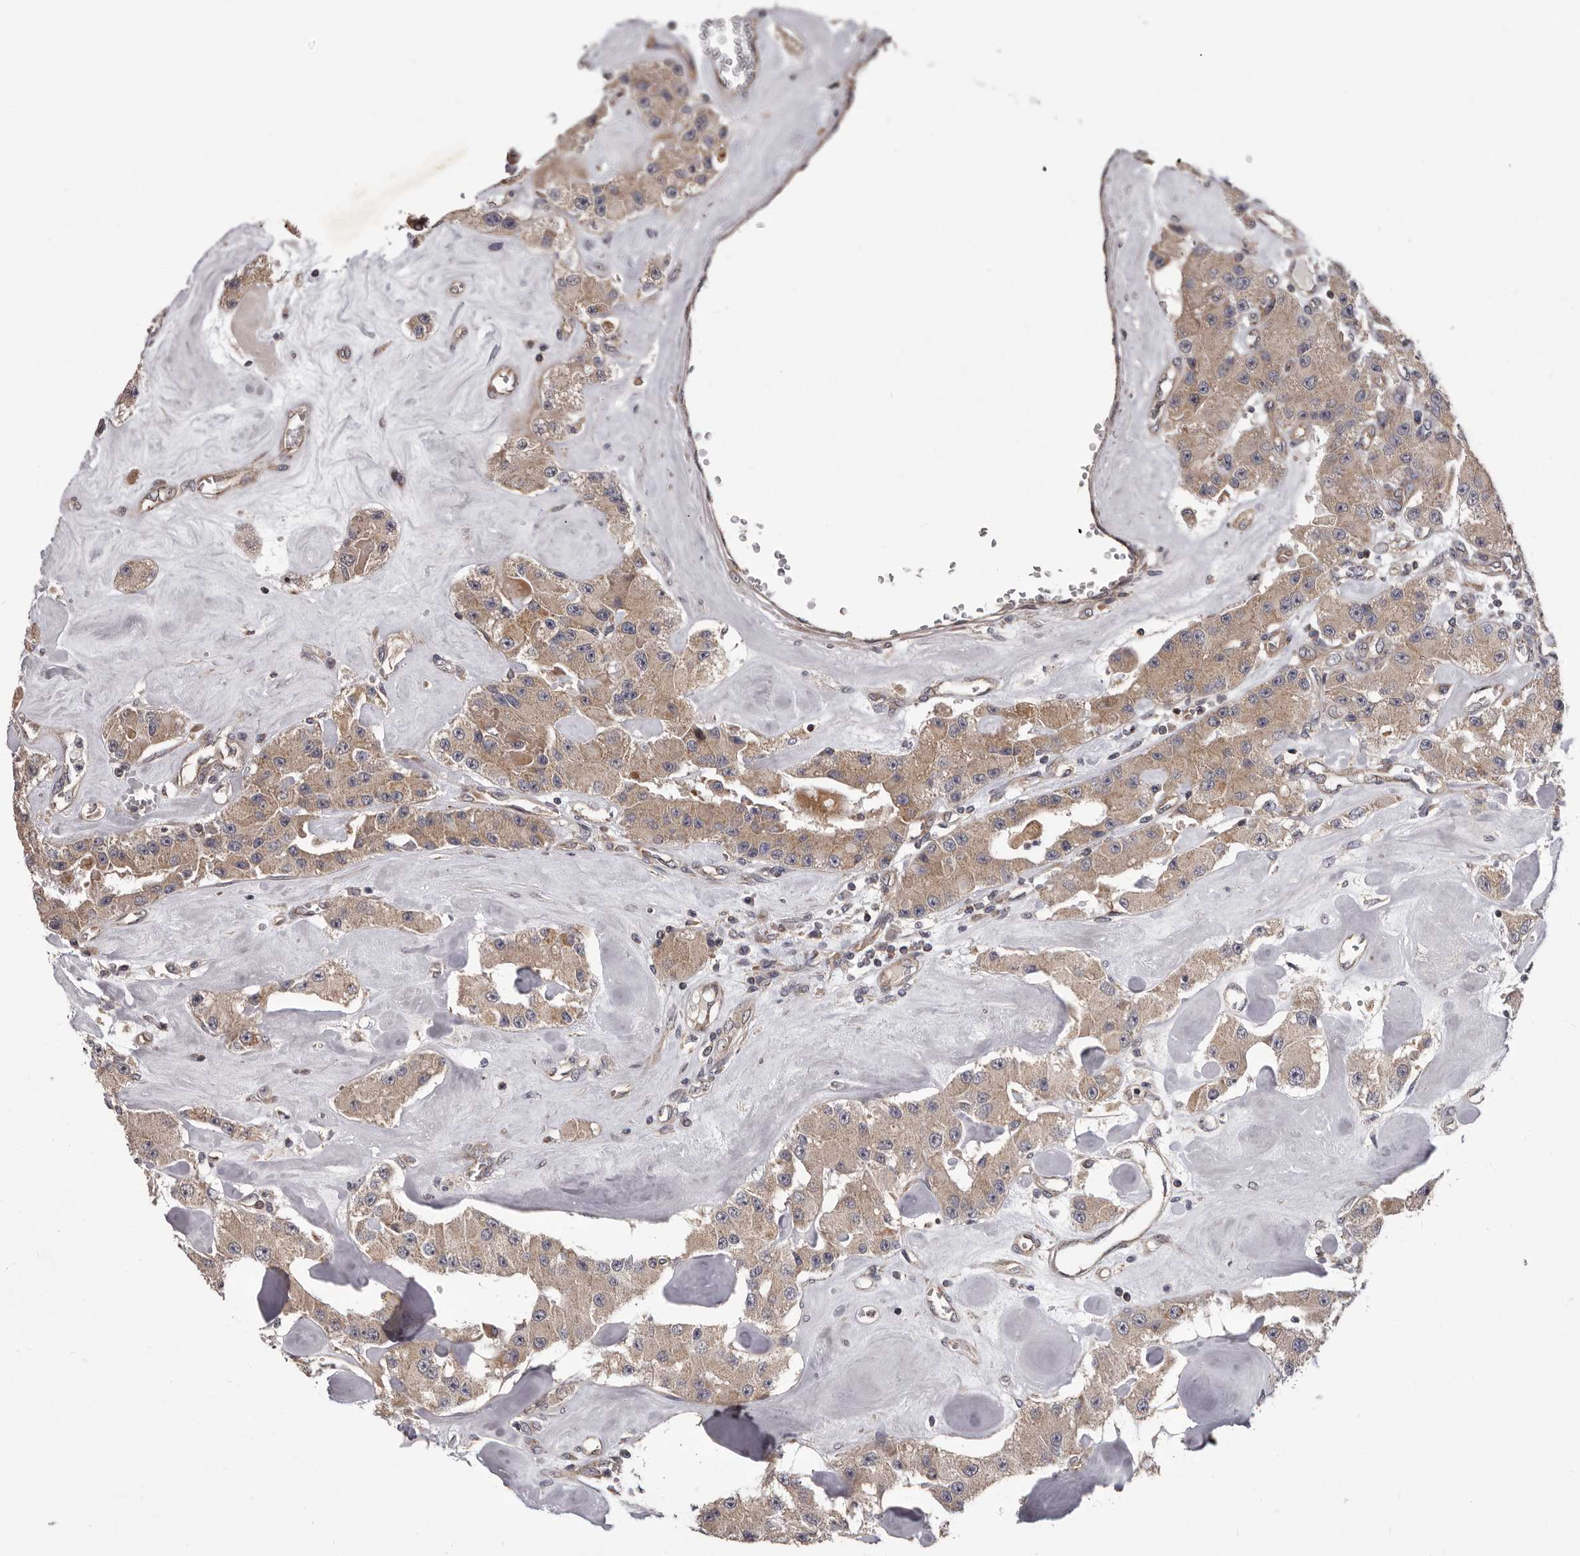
{"staining": {"intensity": "weak", "quantity": ">75%", "location": "cytoplasmic/membranous"}, "tissue": "carcinoid", "cell_type": "Tumor cells", "image_type": "cancer", "snomed": [{"axis": "morphology", "description": "Carcinoid, malignant, NOS"}, {"axis": "topography", "description": "Pancreas"}], "caption": "Malignant carcinoid was stained to show a protein in brown. There is low levels of weak cytoplasmic/membranous expression in about >75% of tumor cells.", "gene": "VPS37A", "patient": {"sex": "male", "age": 41}}